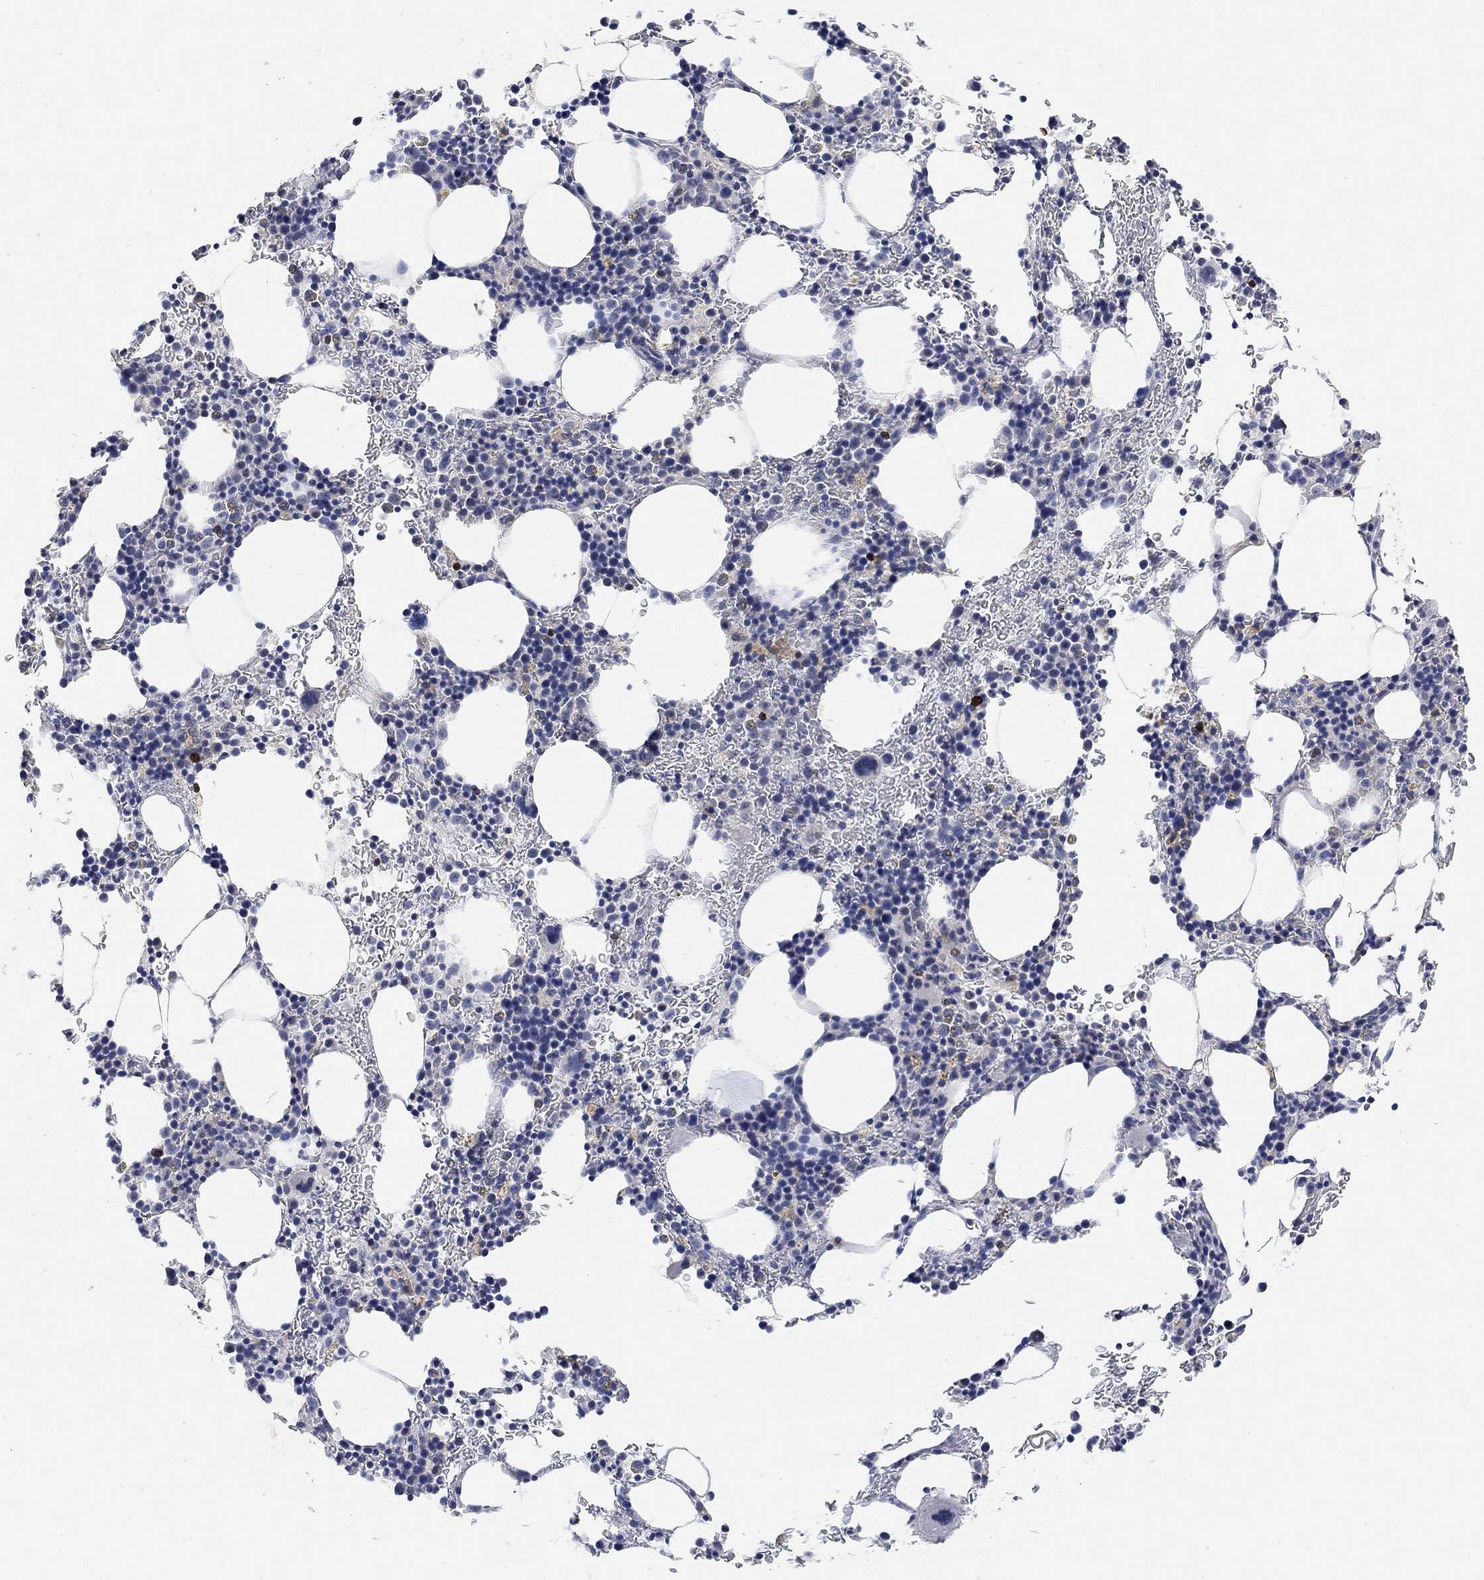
{"staining": {"intensity": "strong", "quantity": "<25%", "location": "cytoplasmic/membranous"}, "tissue": "bone marrow", "cell_type": "Hematopoietic cells", "image_type": "normal", "snomed": [{"axis": "morphology", "description": "Normal tissue, NOS"}, {"axis": "topography", "description": "Bone marrow"}], "caption": "Approximately <25% of hematopoietic cells in benign bone marrow display strong cytoplasmic/membranous protein positivity as visualized by brown immunohistochemical staining.", "gene": "VAT1L", "patient": {"sex": "male", "age": 77}}